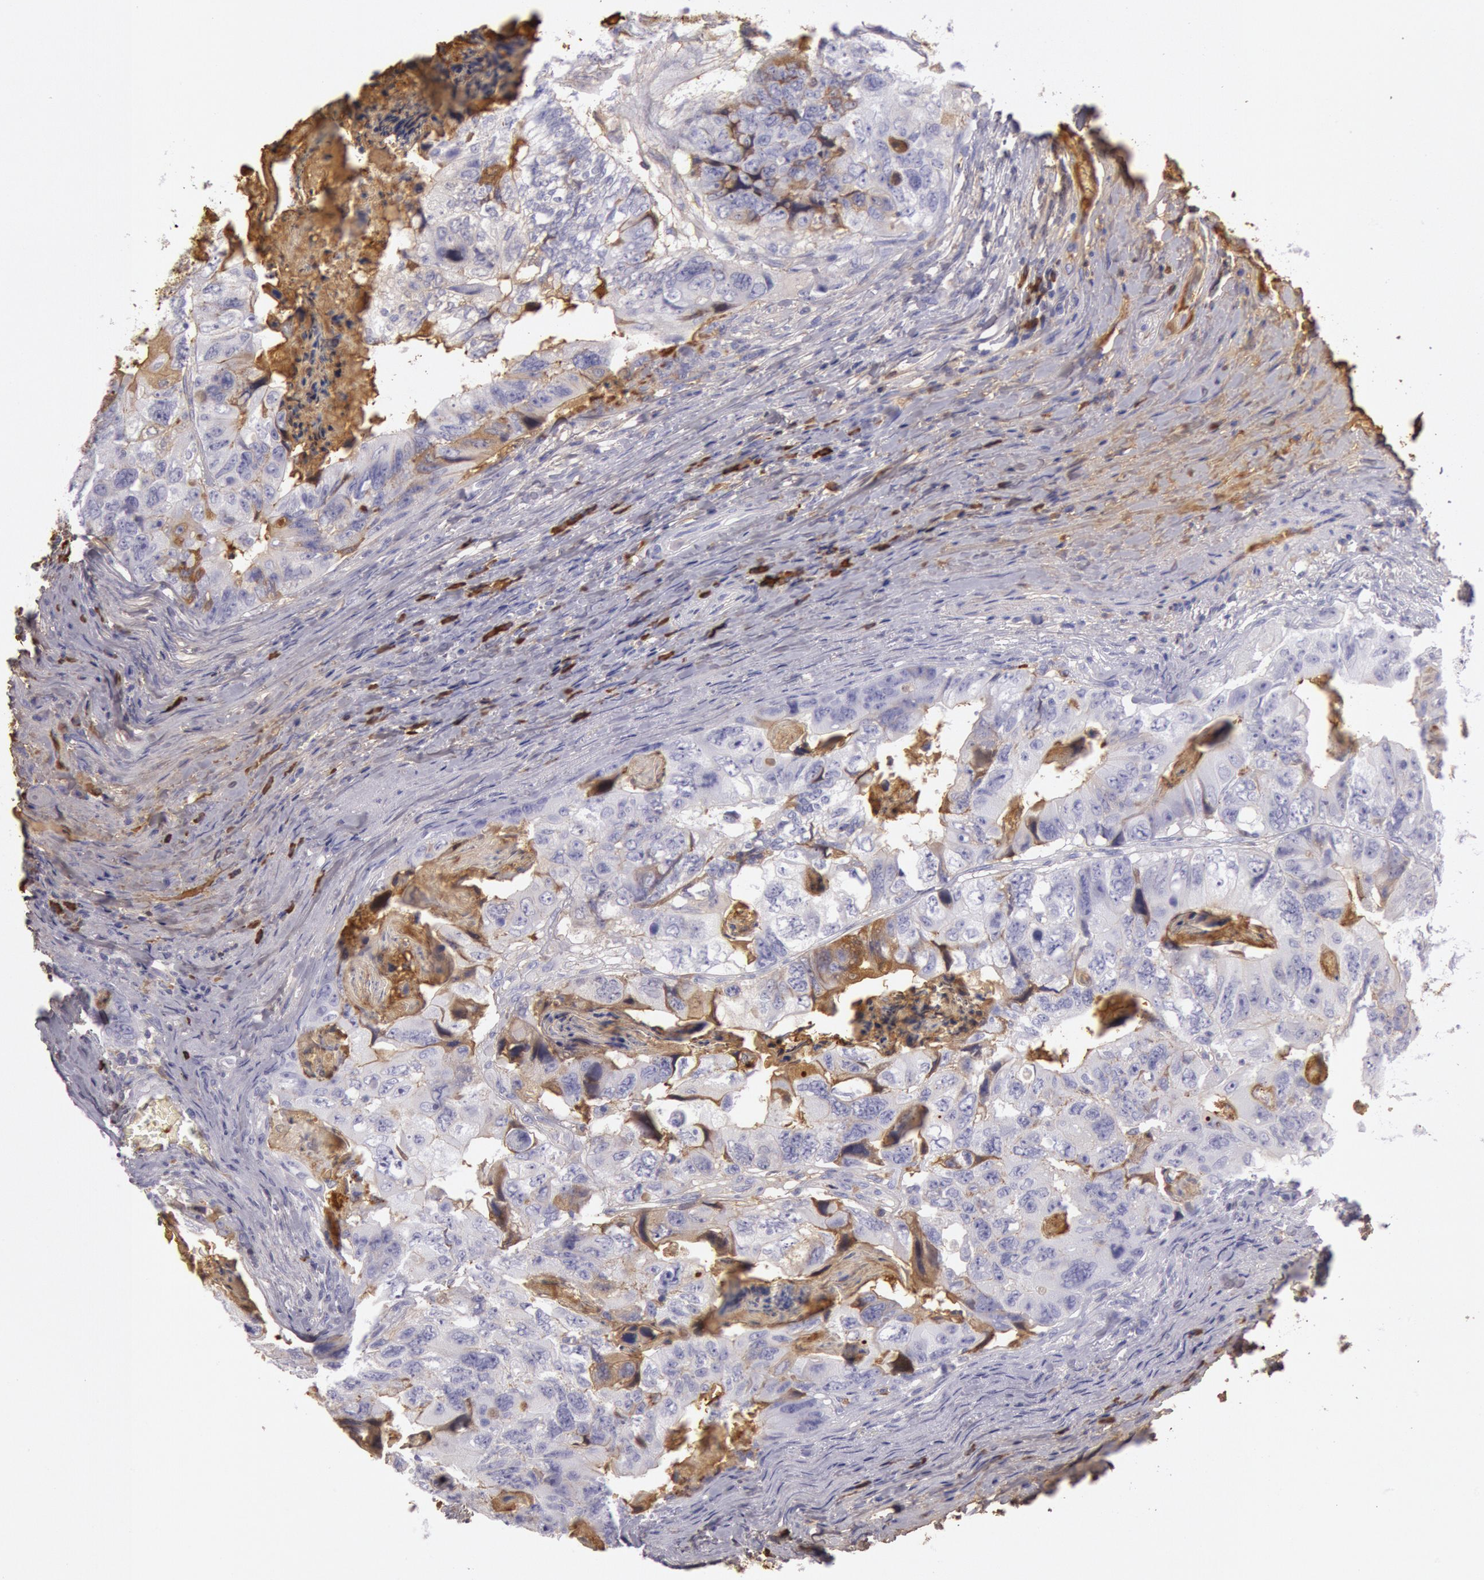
{"staining": {"intensity": "moderate", "quantity": "<25%", "location": "cytoplasmic/membranous"}, "tissue": "colorectal cancer", "cell_type": "Tumor cells", "image_type": "cancer", "snomed": [{"axis": "morphology", "description": "Adenocarcinoma, NOS"}, {"axis": "topography", "description": "Rectum"}], "caption": "Immunohistochemistry image of human colorectal adenocarcinoma stained for a protein (brown), which displays low levels of moderate cytoplasmic/membranous expression in approximately <25% of tumor cells.", "gene": "IGHG1", "patient": {"sex": "female", "age": 82}}